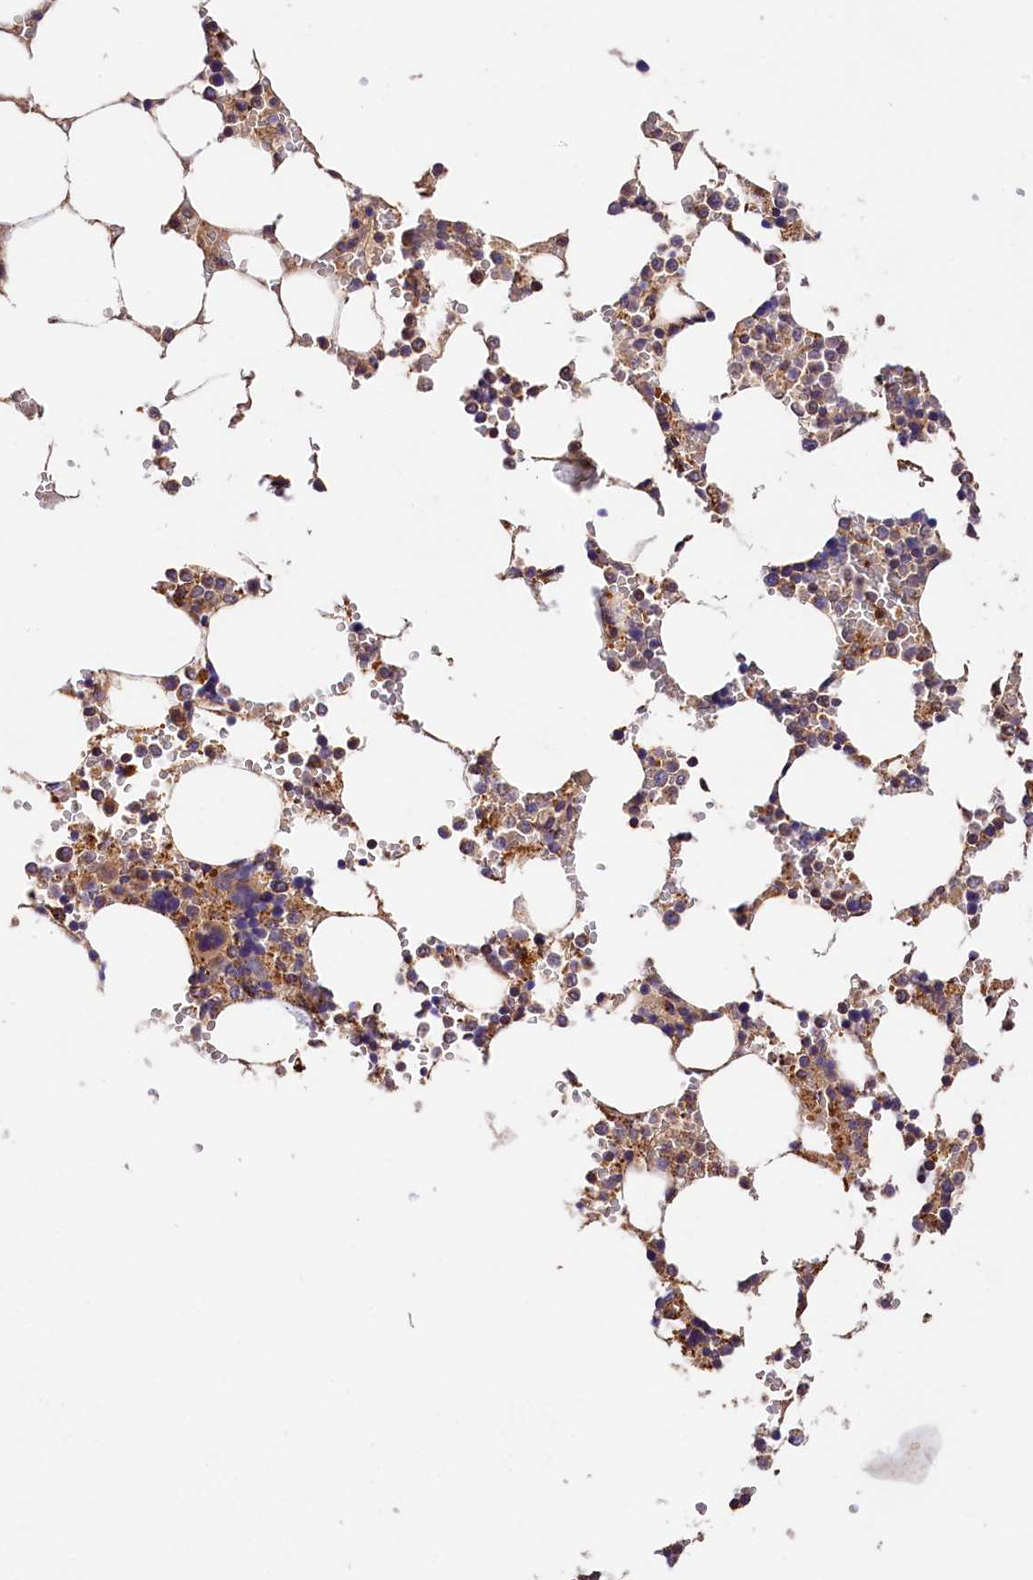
{"staining": {"intensity": "moderate", "quantity": "<25%", "location": "nuclear"}, "tissue": "bone marrow", "cell_type": "Hematopoietic cells", "image_type": "normal", "snomed": [{"axis": "morphology", "description": "Normal tissue, NOS"}, {"axis": "topography", "description": "Bone marrow"}], "caption": "Immunohistochemistry photomicrograph of normal bone marrow stained for a protein (brown), which demonstrates low levels of moderate nuclear expression in about <25% of hematopoietic cells.", "gene": "KPTN", "patient": {"sex": "male", "age": 64}}